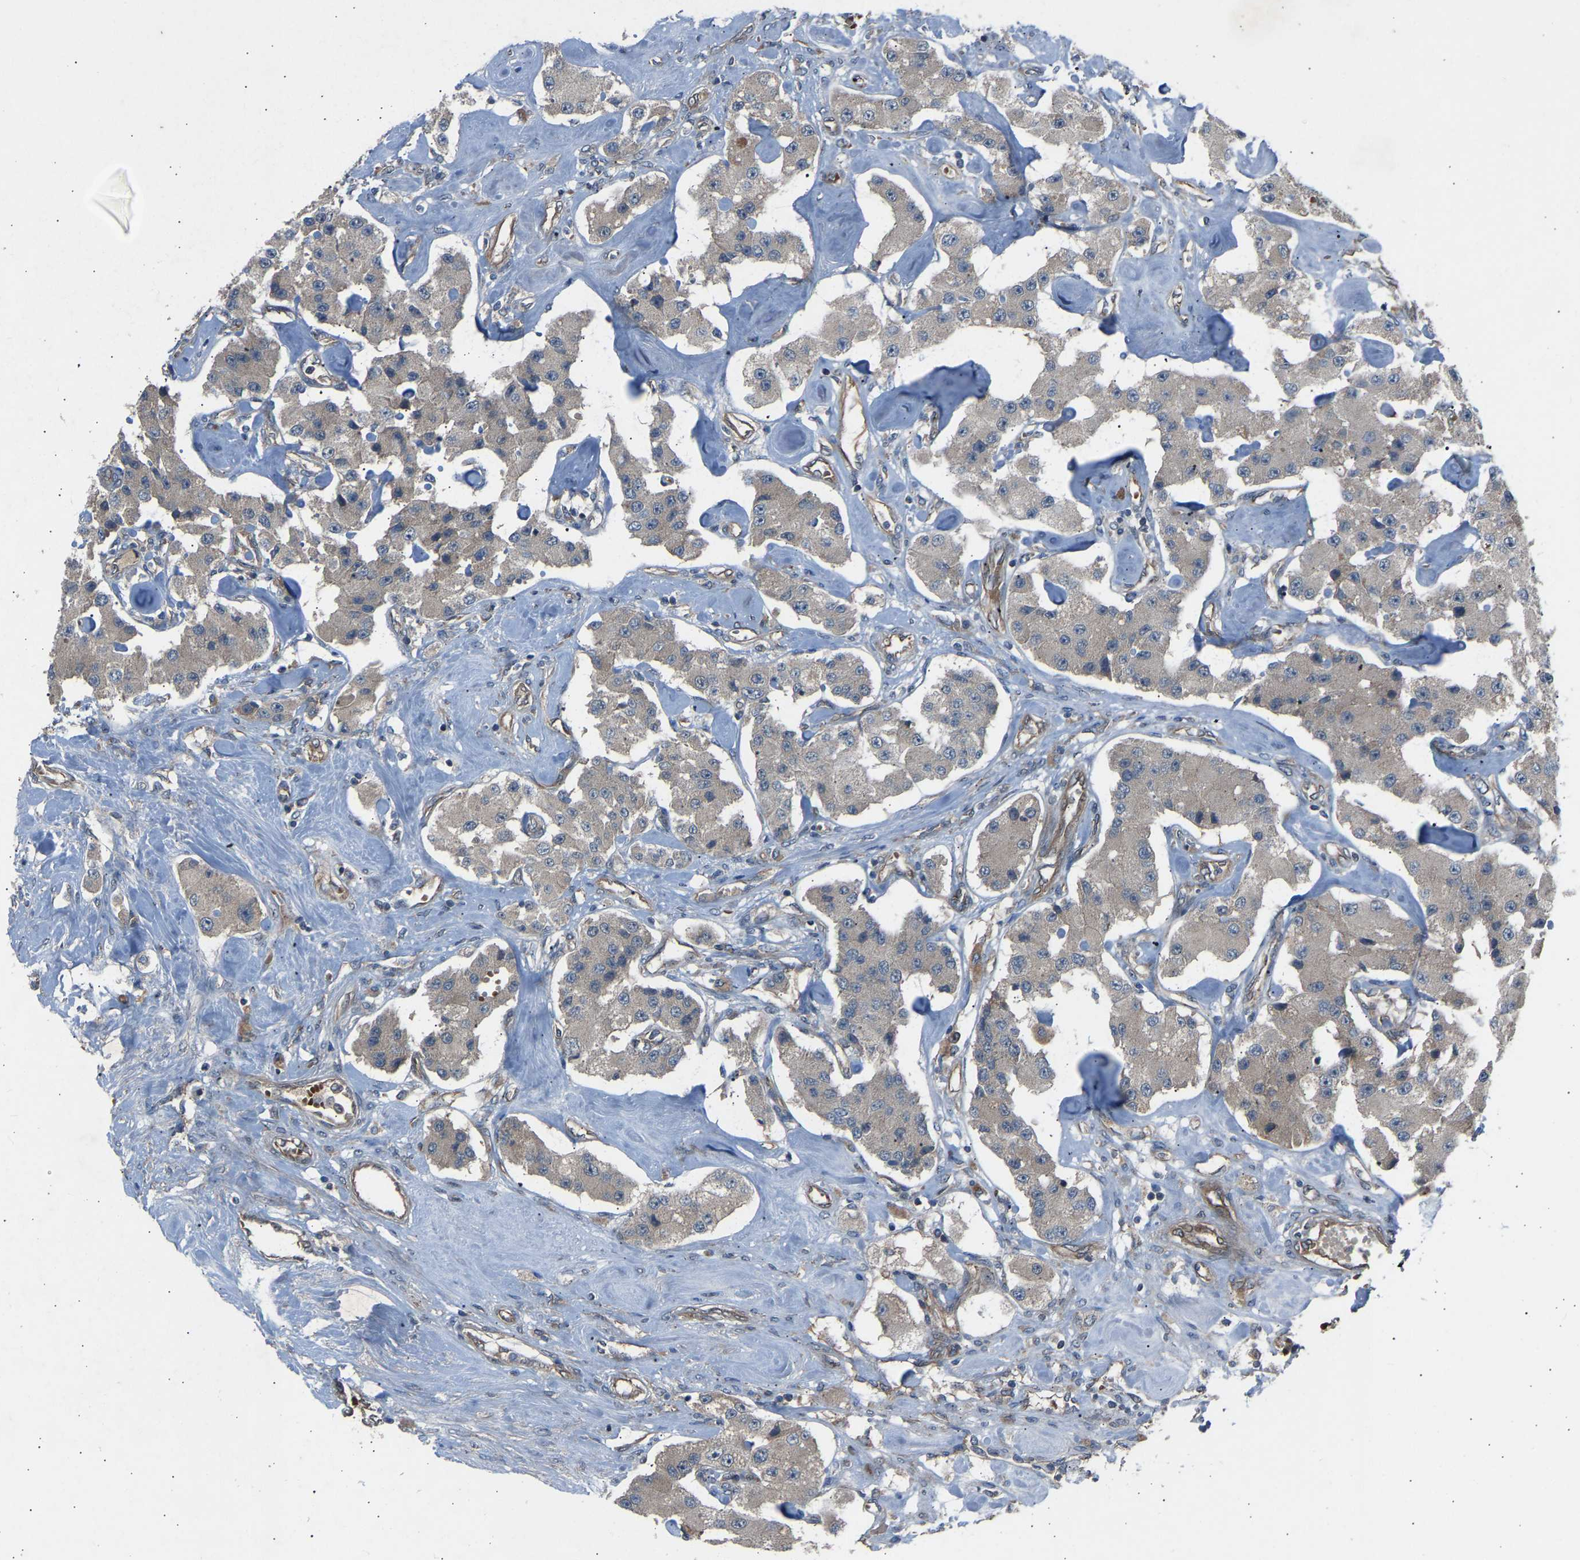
{"staining": {"intensity": "negative", "quantity": "none", "location": "none"}, "tissue": "carcinoid", "cell_type": "Tumor cells", "image_type": "cancer", "snomed": [{"axis": "morphology", "description": "Carcinoid, malignant, NOS"}, {"axis": "topography", "description": "Pancreas"}], "caption": "High power microscopy histopathology image of an IHC photomicrograph of carcinoid, revealing no significant expression in tumor cells. (Immunohistochemistry, brightfield microscopy, high magnification).", "gene": "GAS2L1", "patient": {"sex": "male", "age": 41}}